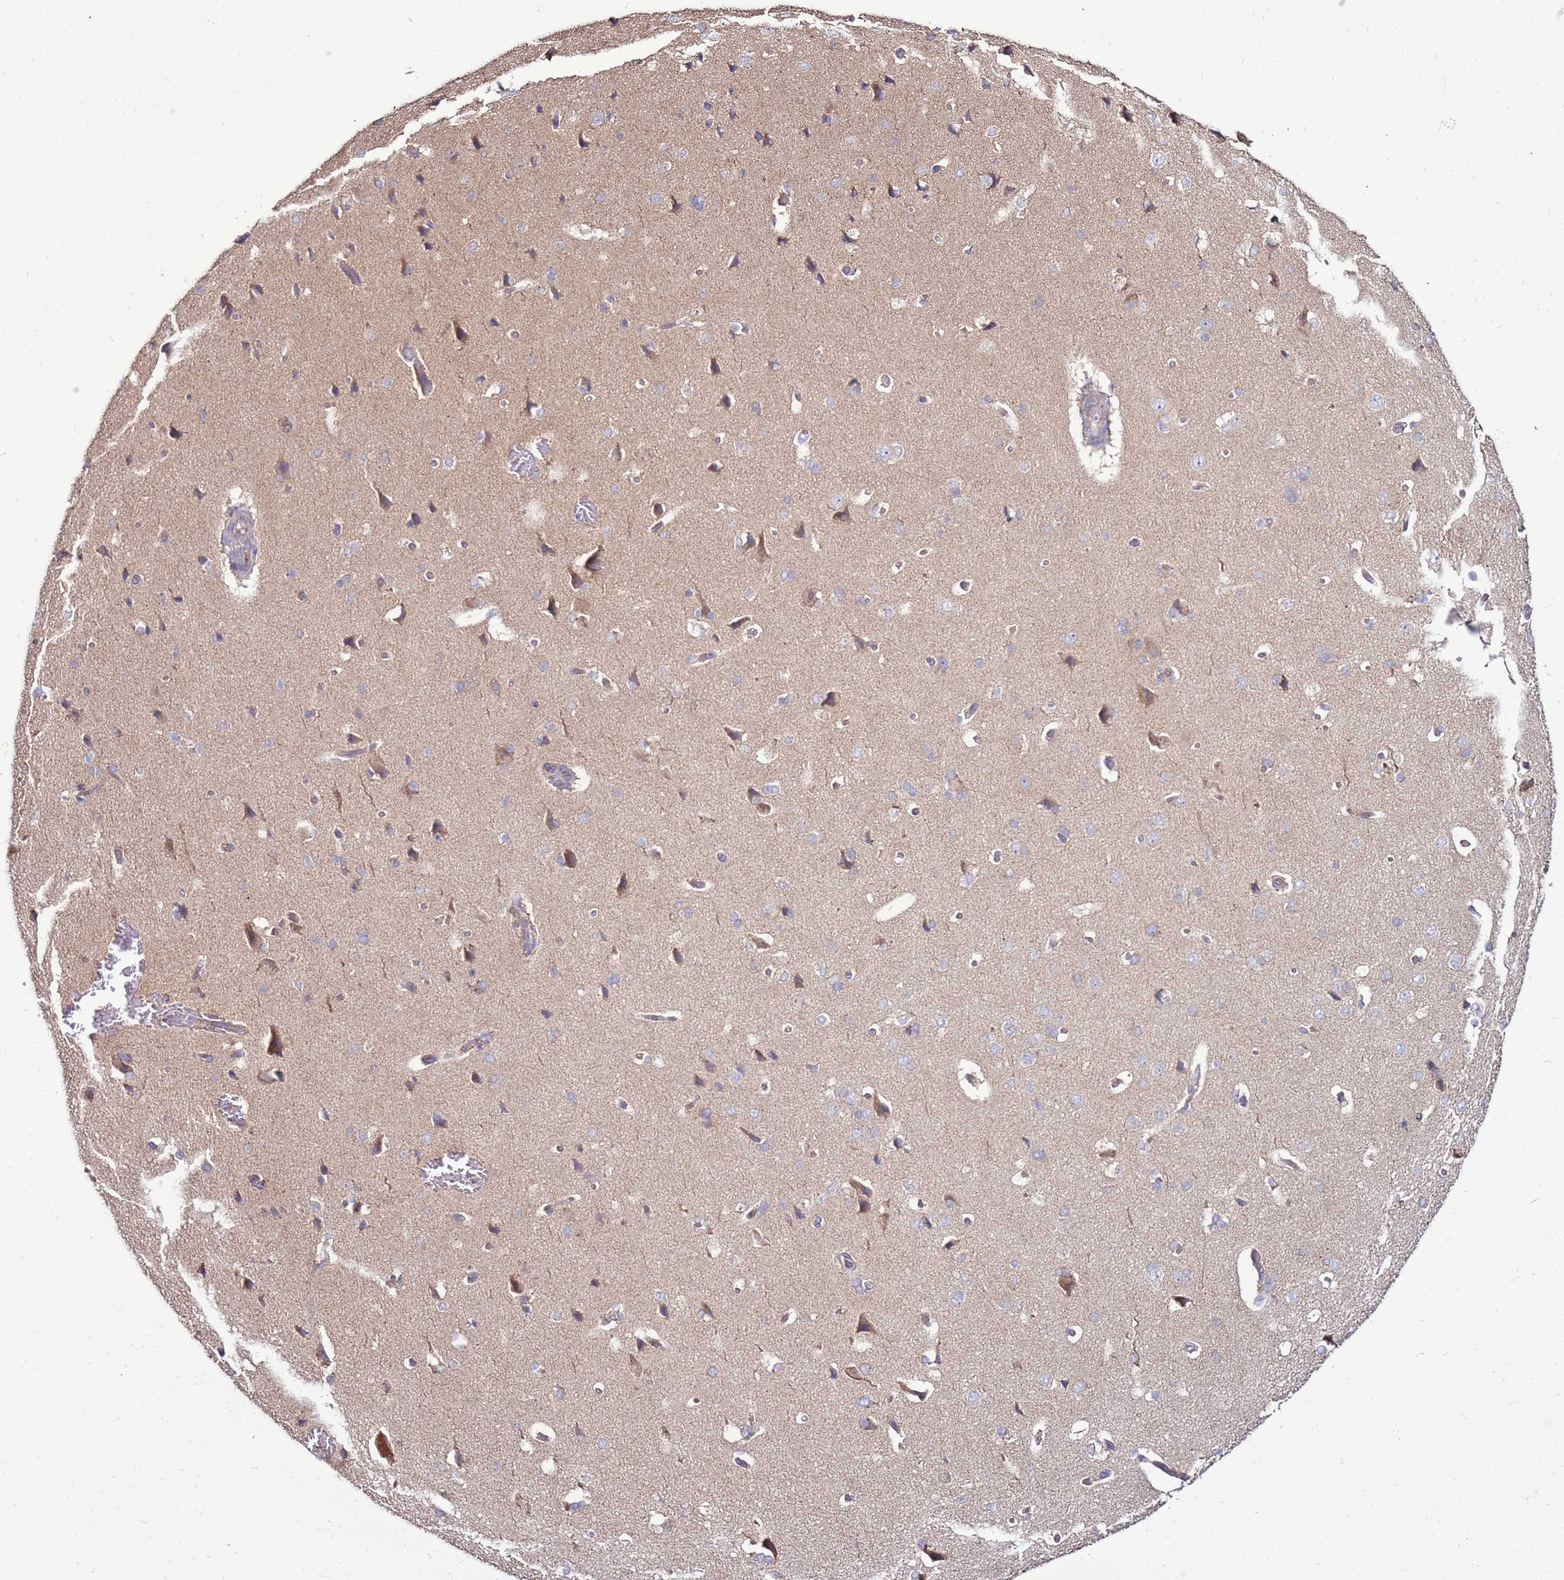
{"staining": {"intensity": "negative", "quantity": "none", "location": "none"}, "tissue": "cerebral cortex", "cell_type": "Endothelial cells", "image_type": "normal", "snomed": [{"axis": "morphology", "description": "Normal tissue, NOS"}, {"axis": "topography", "description": "Cerebral cortex"}], "caption": "Immunohistochemistry histopathology image of benign cerebral cortex: cerebral cortex stained with DAB (3,3'-diaminobenzidine) demonstrates no significant protein expression in endothelial cells.", "gene": "TRAPPC4", "patient": {"sex": "male", "age": 62}}